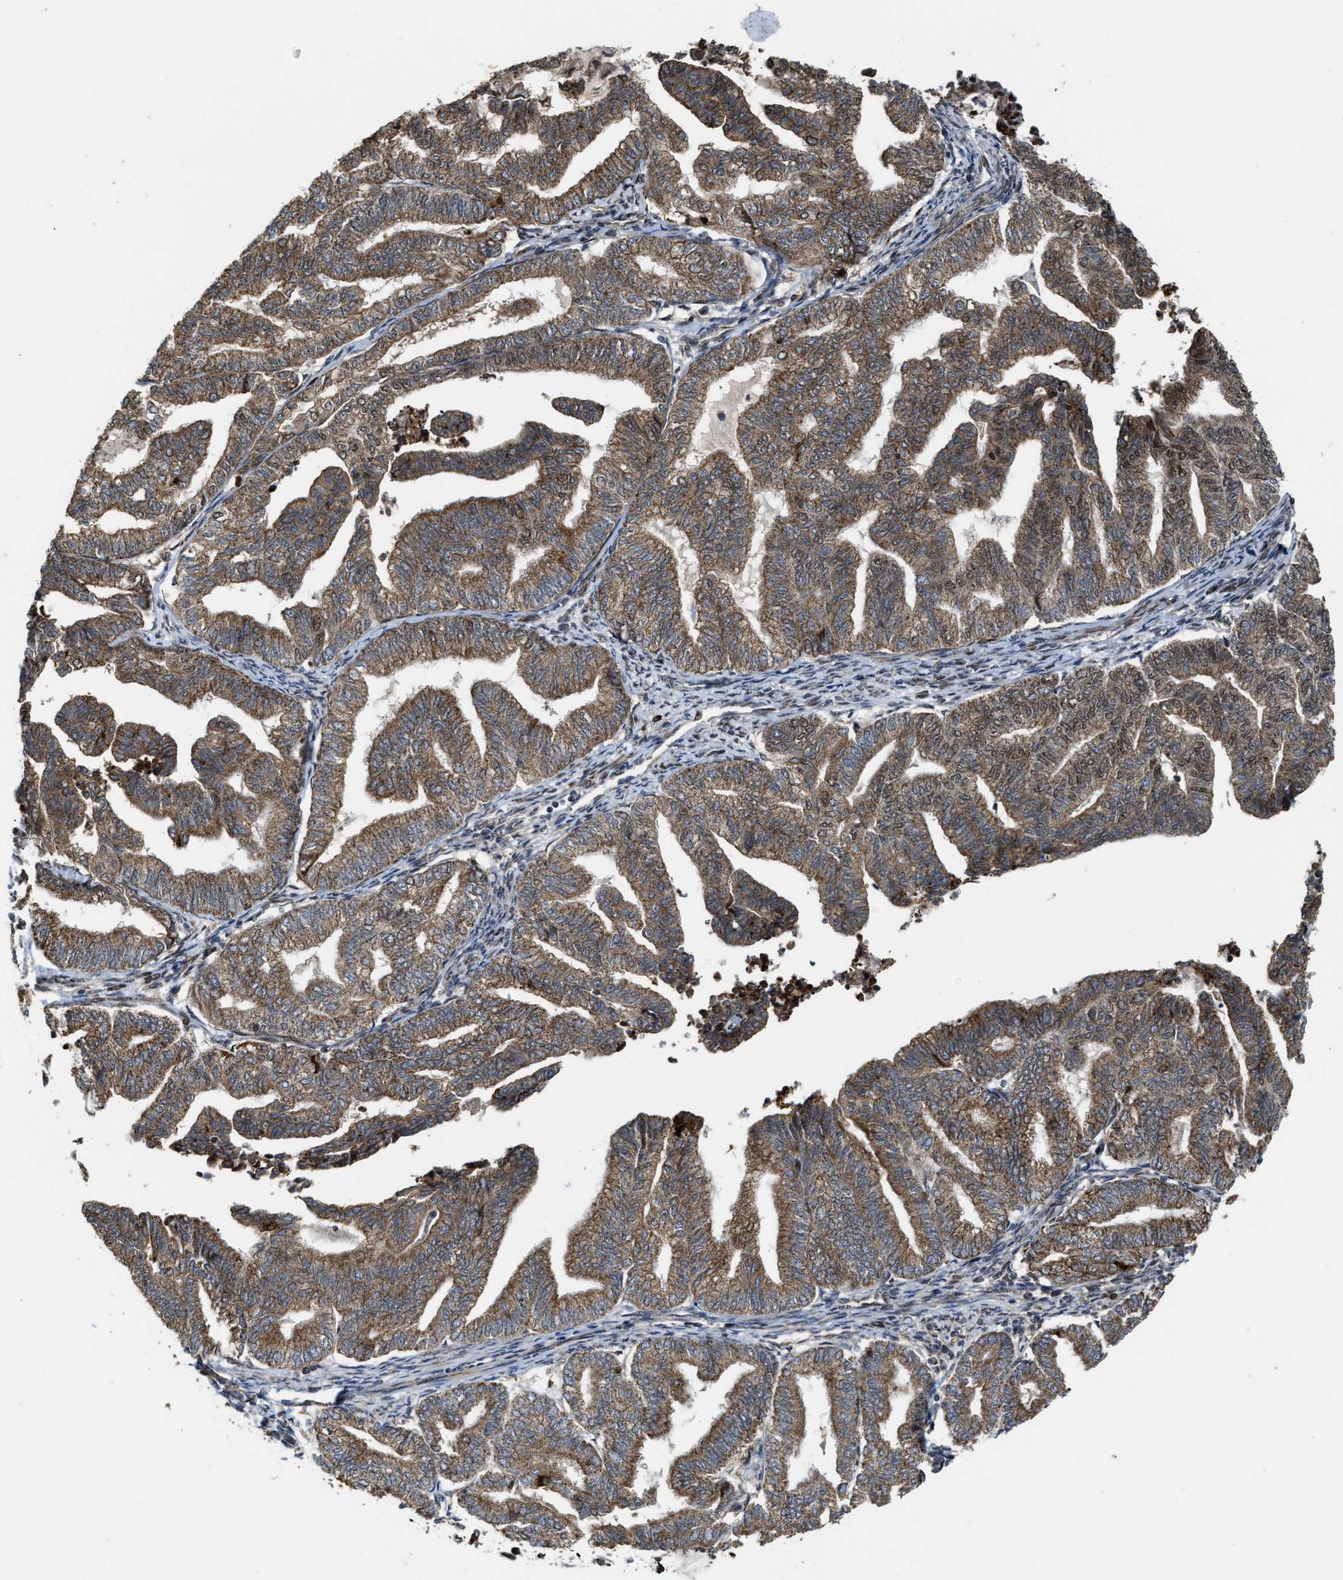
{"staining": {"intensity": "moderate", "quantity": ">75%", "location": "cytoplasmic/membranous"}, "tissue": "endometrial cancer", "cell_type": "Tumor cells", "image_type": "cancer", "snomed": [{"axis": "morphology", "description": "Adenocarcinoma, NOS"}, {"axis": "topography", "description": "Endometrium"}], "caption": "Protein expression by immunohistochemistry demonstrates moderate cytoplasmic/membranous expression in approximately >75% of tumor cells in endometrial cancer.", "gene": "ZNF250", "patient": {"sex": "female", "age": 79}}